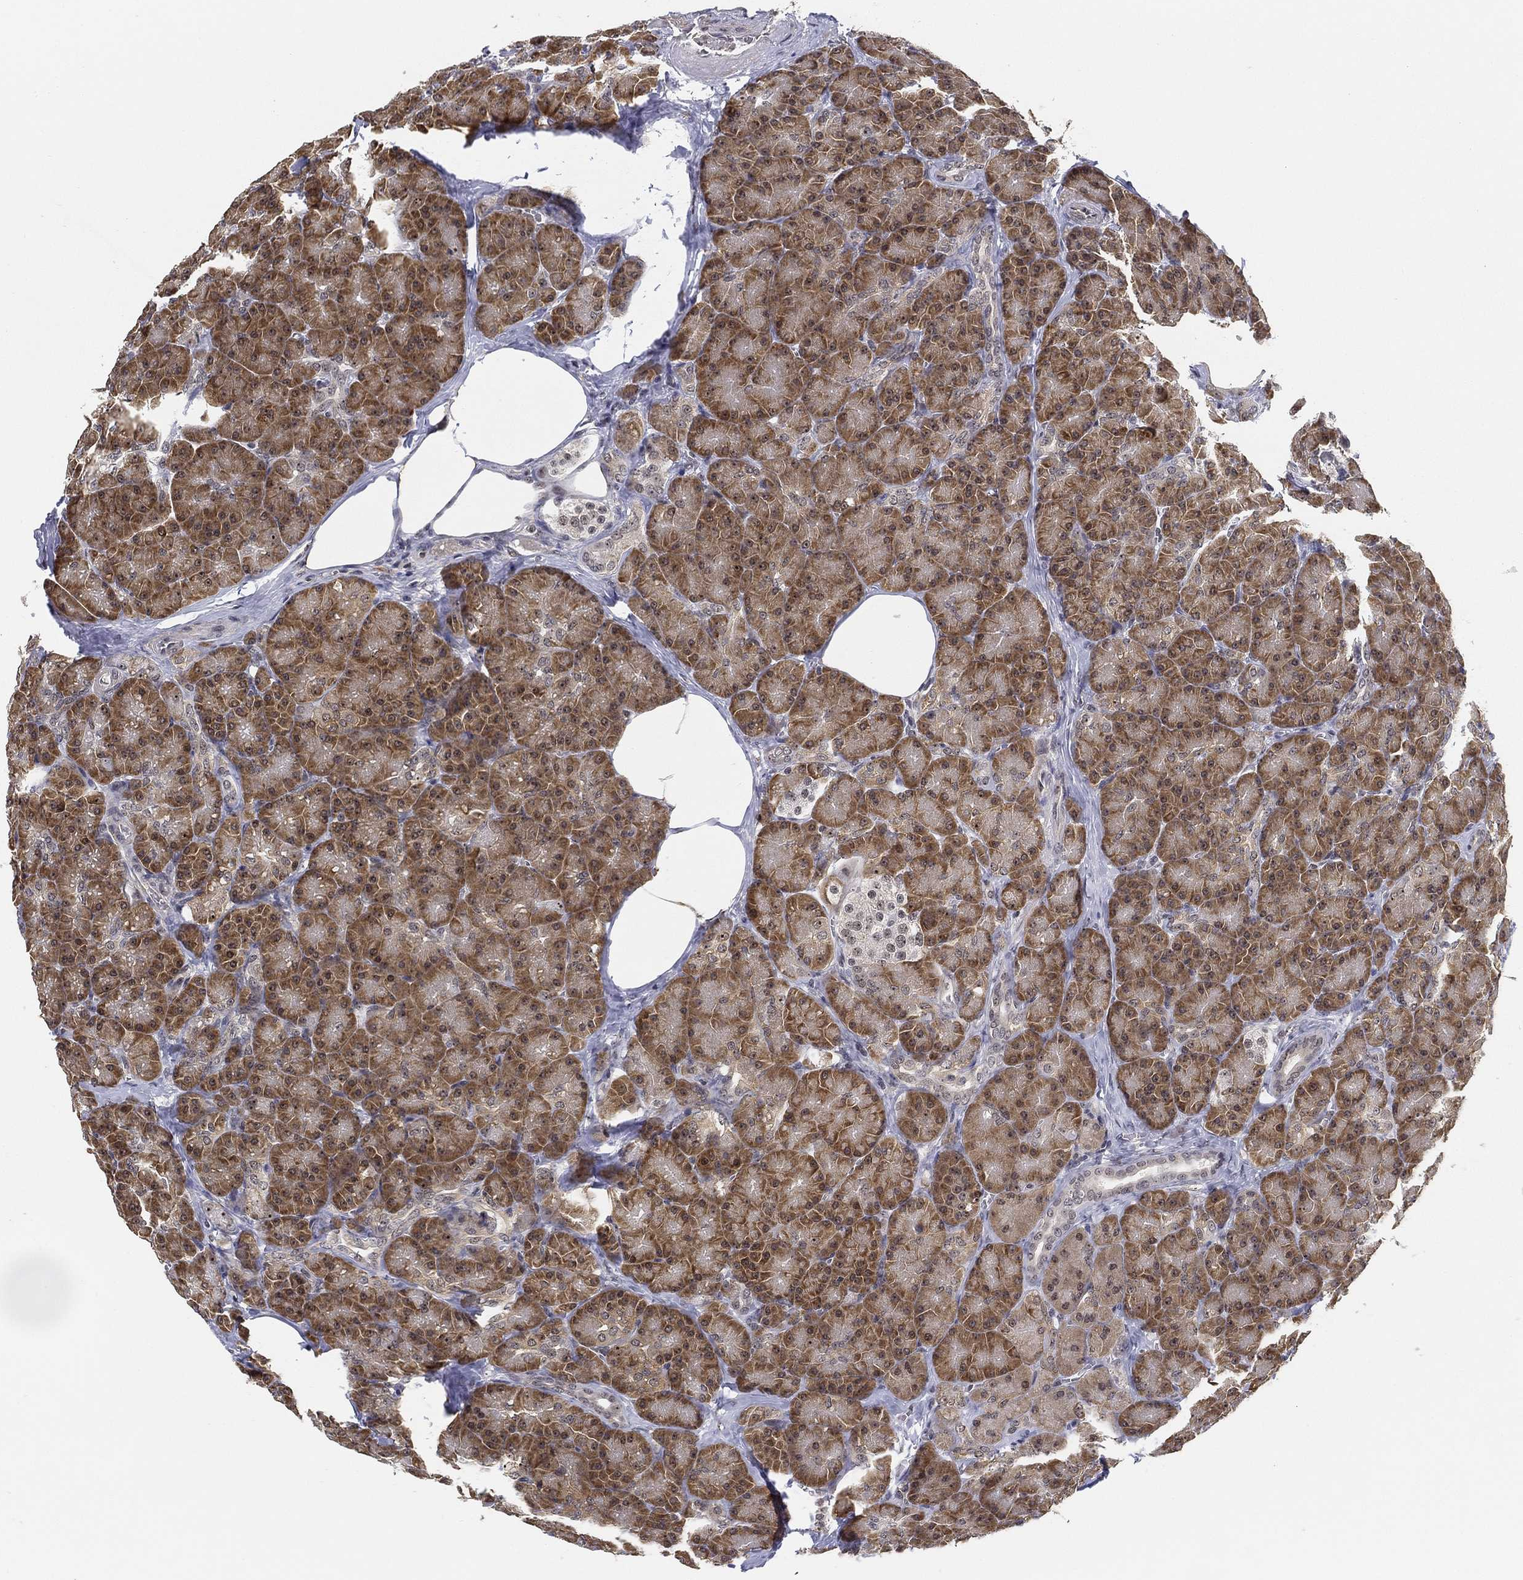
{"staining": {"intensity": "strong", "quantity": "25%-75%", "location": "cytoplasmic/membranous"}, "tissue": "pancreas", "cell_type": "Exocrine glandular cells", "image_type": "normal", "snomed": [{"axis": "morphology", "description": "Normal tissue, NOS"}, {"axis": "topography", "description": "Pancreas"}], "caption": "Immunohistochemical staining of unremarkable human pancreas reveals high levels of strong cytoplasmic/membranous staining in approximately 25%-75% of exocrine glandular cells. Immunohistochemistry (ihc) stains the protein of interest in brown and the nuclei are stained blue.", "gene": "PPP1R16B", "patient": {"sex": "male", "age": 57}}